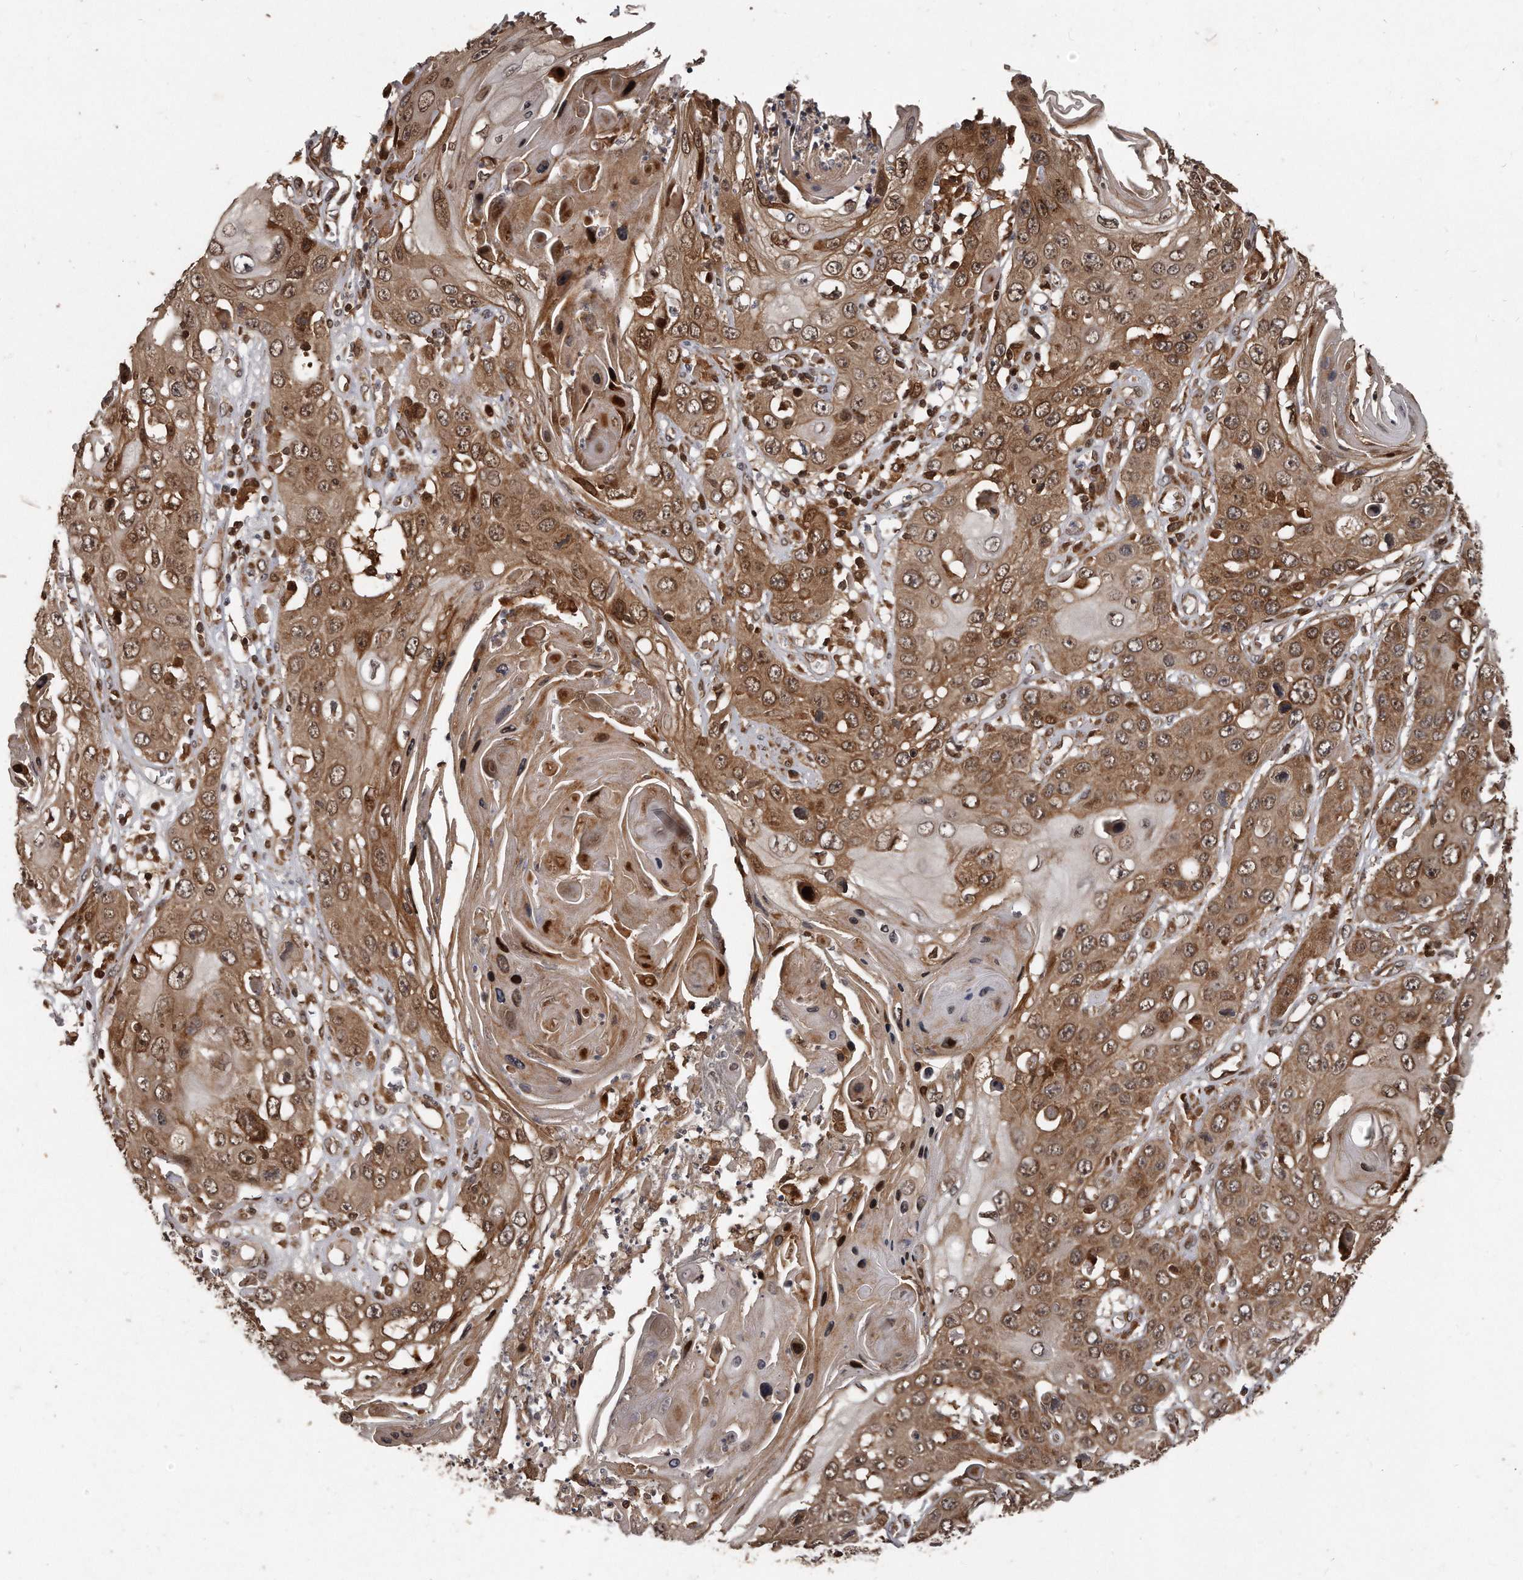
{"staining": {"intensity": "moderate", "quantity": ">75%", "location": "cytoplasmic/membranous,nuclear"}, "tissue": "skin cancer", "cell_type": "Tumor cells", "image_type": "cancer", "snomed": [{"axis": "morphology", "description": "Squamous cell carcinoma, NOS"}, {"axis": "topography", "description": "Skin"}], "caption": "Immunohistochemistry photomicrograph of skin cancer stained for a protein (brown), which exhibits medium levels of moderate cytoplasmic/membranous and nuclear positivity in about >75% of tumor cells.", "gene": "GCH1", "patient": {"sex": "male", "age": 55}}